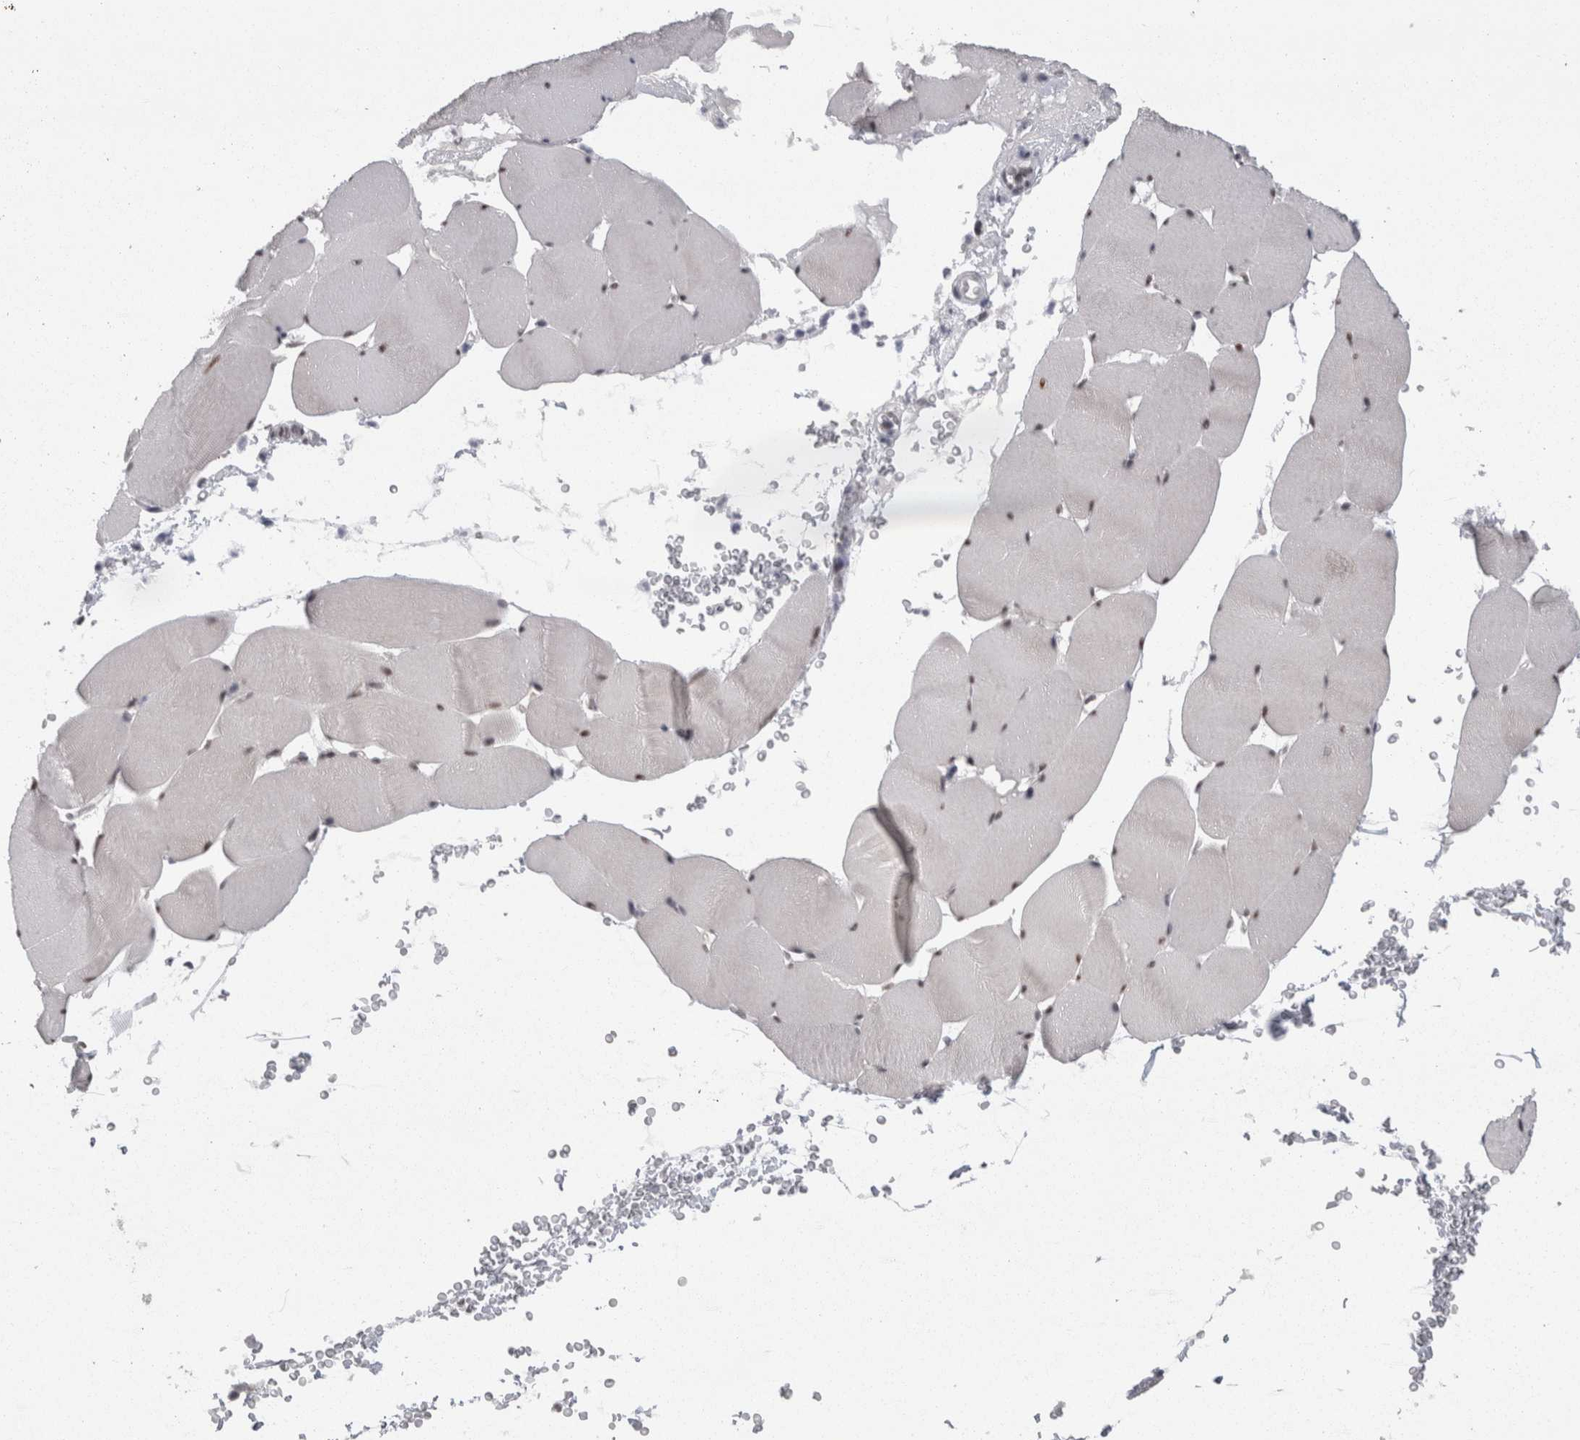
{"staining": {"intensity": "moderate", "quantity": ">75%", "location": "nuclear"}, "tissue": "skeletal muscle", "cell_type": "Myocytes", "image_type": "normal", "snomed": [{"axis": "morphology", "description": "Normal tissue, NOS"}, {"axis": "topography", "description": "Skeletal muscle"}], "caption": "About >75% of myocytes in benign human skeletal muscle demonstrate moderate nuclear protein positivity as visualized by brown immunohistochemical staining.", "gene": "C1orf54", "patient": {"sex": "male", "age": 62}}